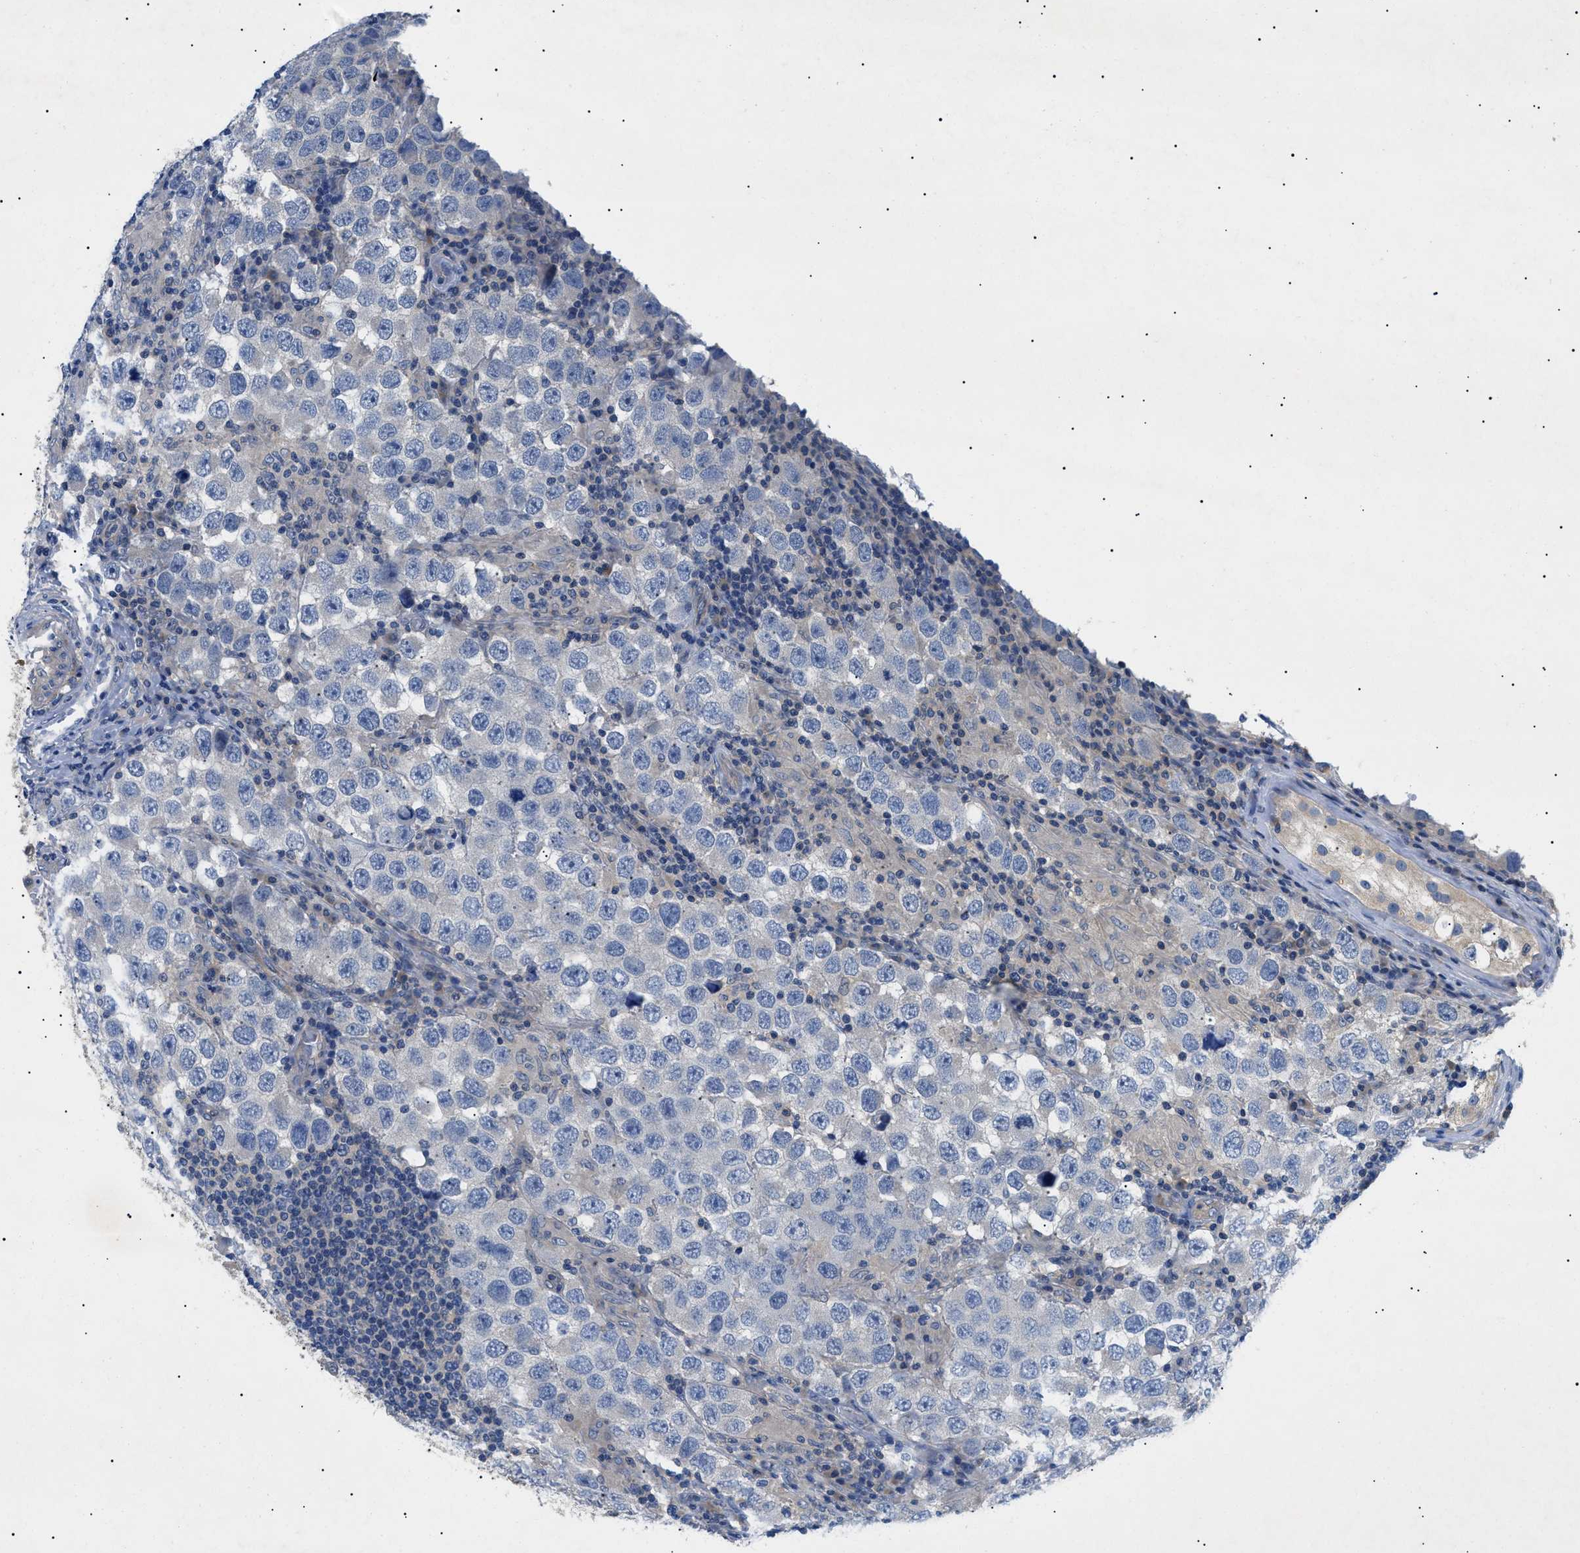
{"staining": {"intensity": "negative", "quantity": "none", "location": "none"}, "tissue": "testis cancer", "cell_type": "Tumor cells", "image_type": "cancer", "snomed": [{"axis": "morphology", "description": "Carcinoma, Embryonal, NOS"}, {"axis": "topography", "description": "Testis"}], "caption": "Tumor cells are negative for brown protein staining in testis embryonal carcinoma. The staining is performed using DAB brown chromogen with nuclei counter-stained in using hematoxylin.", "gene": "RIPK1", "patient": {"sex": "male", "age": 21}}